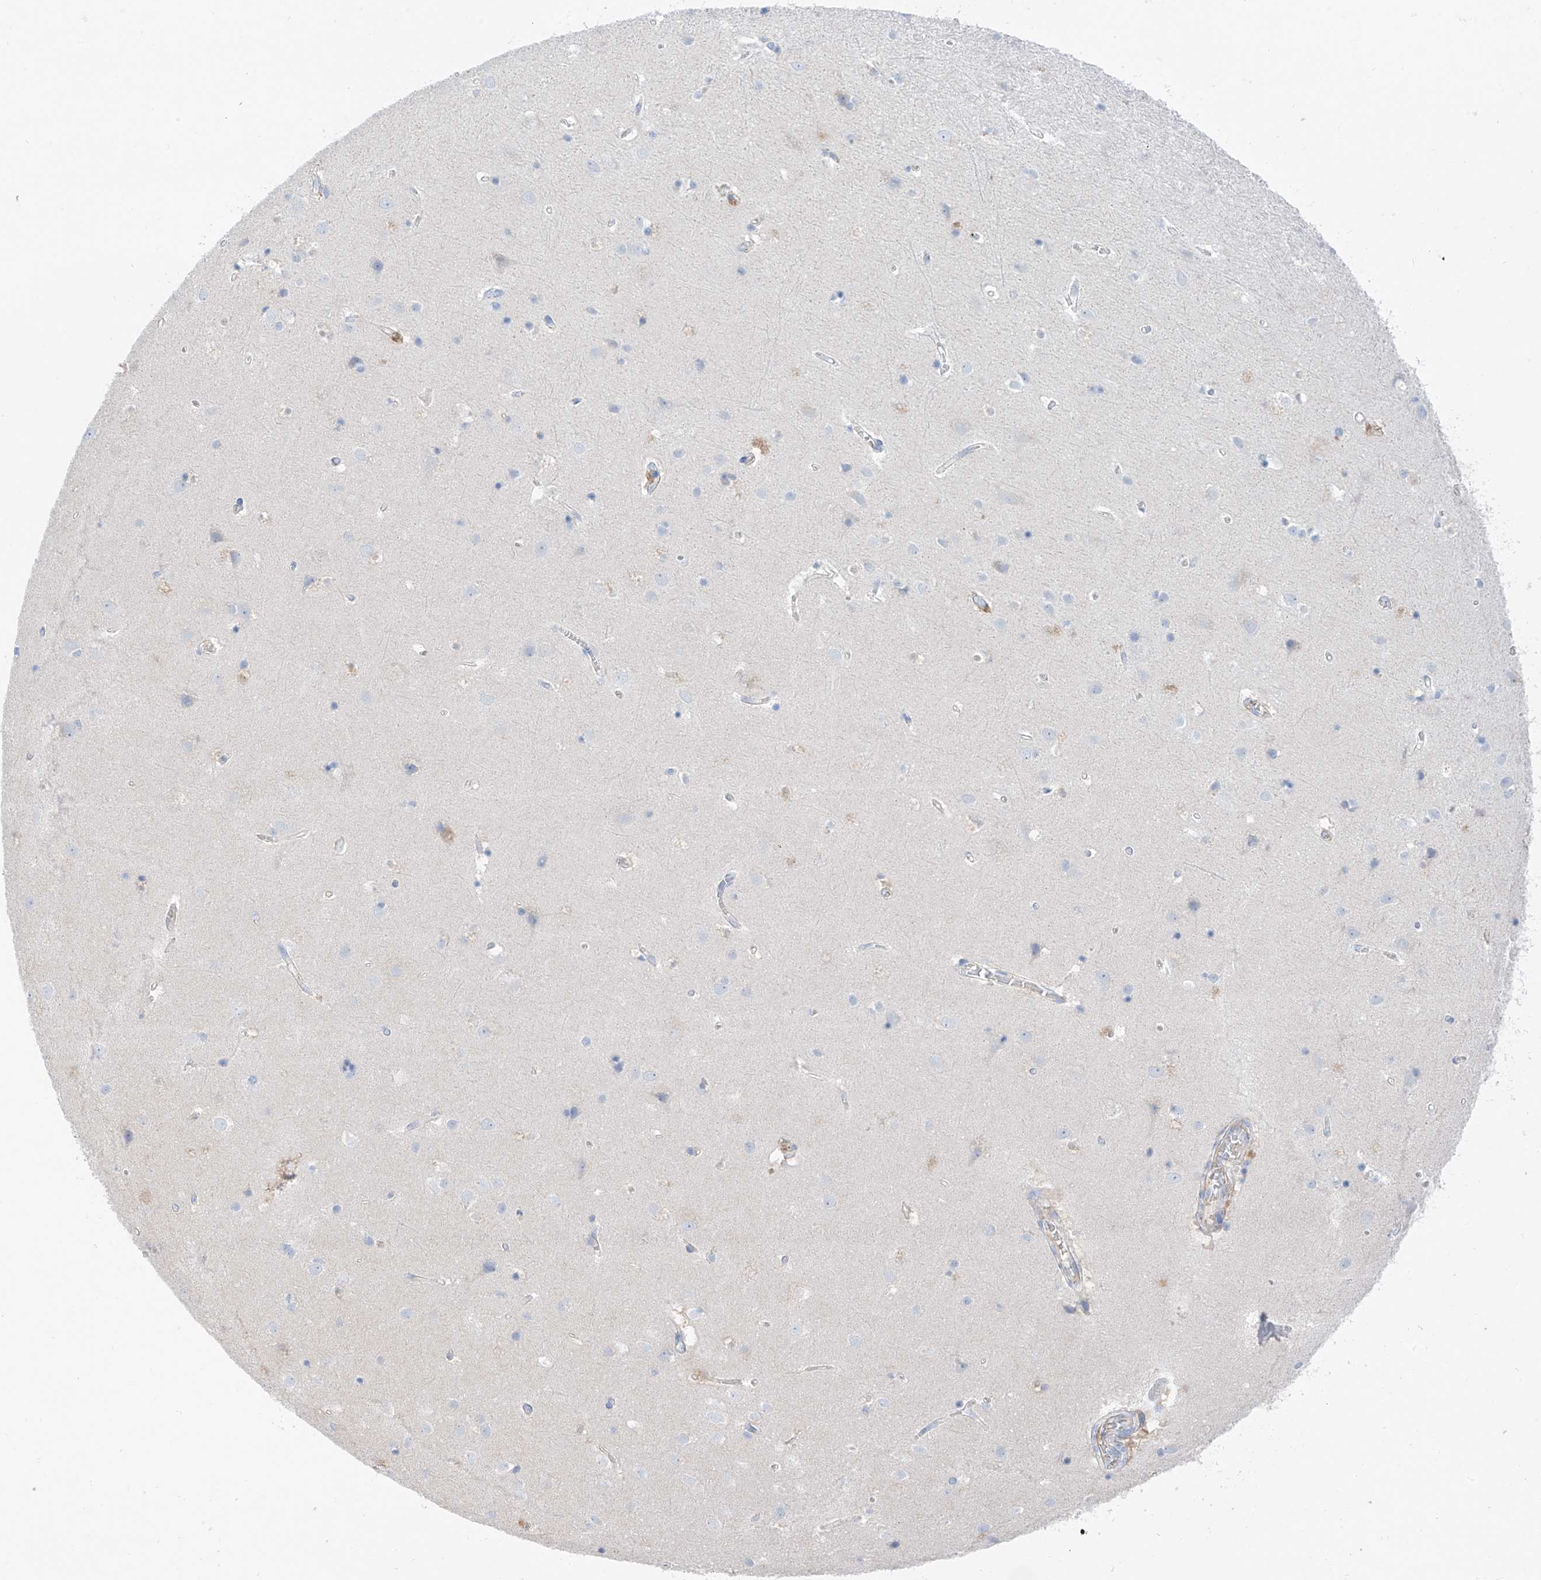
{"staining": {"intensity": "weak", "quantity": "25%-75%", "location": "cytoplasmic/membranous"}, "tissue": "cerebral cortex", "cell_type": "Endothelial cells", "image_type": "normal", "snomed": [{"axis": "morphology", "description": "Normal tissue, NOS"}, {"axis": "topography", "description": "Cerebral cortex"}], "caption": "About 25%-75% of endothelial cells in normal cerebral cortex exhibit weak cytoplasmic/membranous protein expression as visualized by brown immunohistochemical staining.", "gene": "ITGA9", "patient": {"sex": "male", "age": 54}}